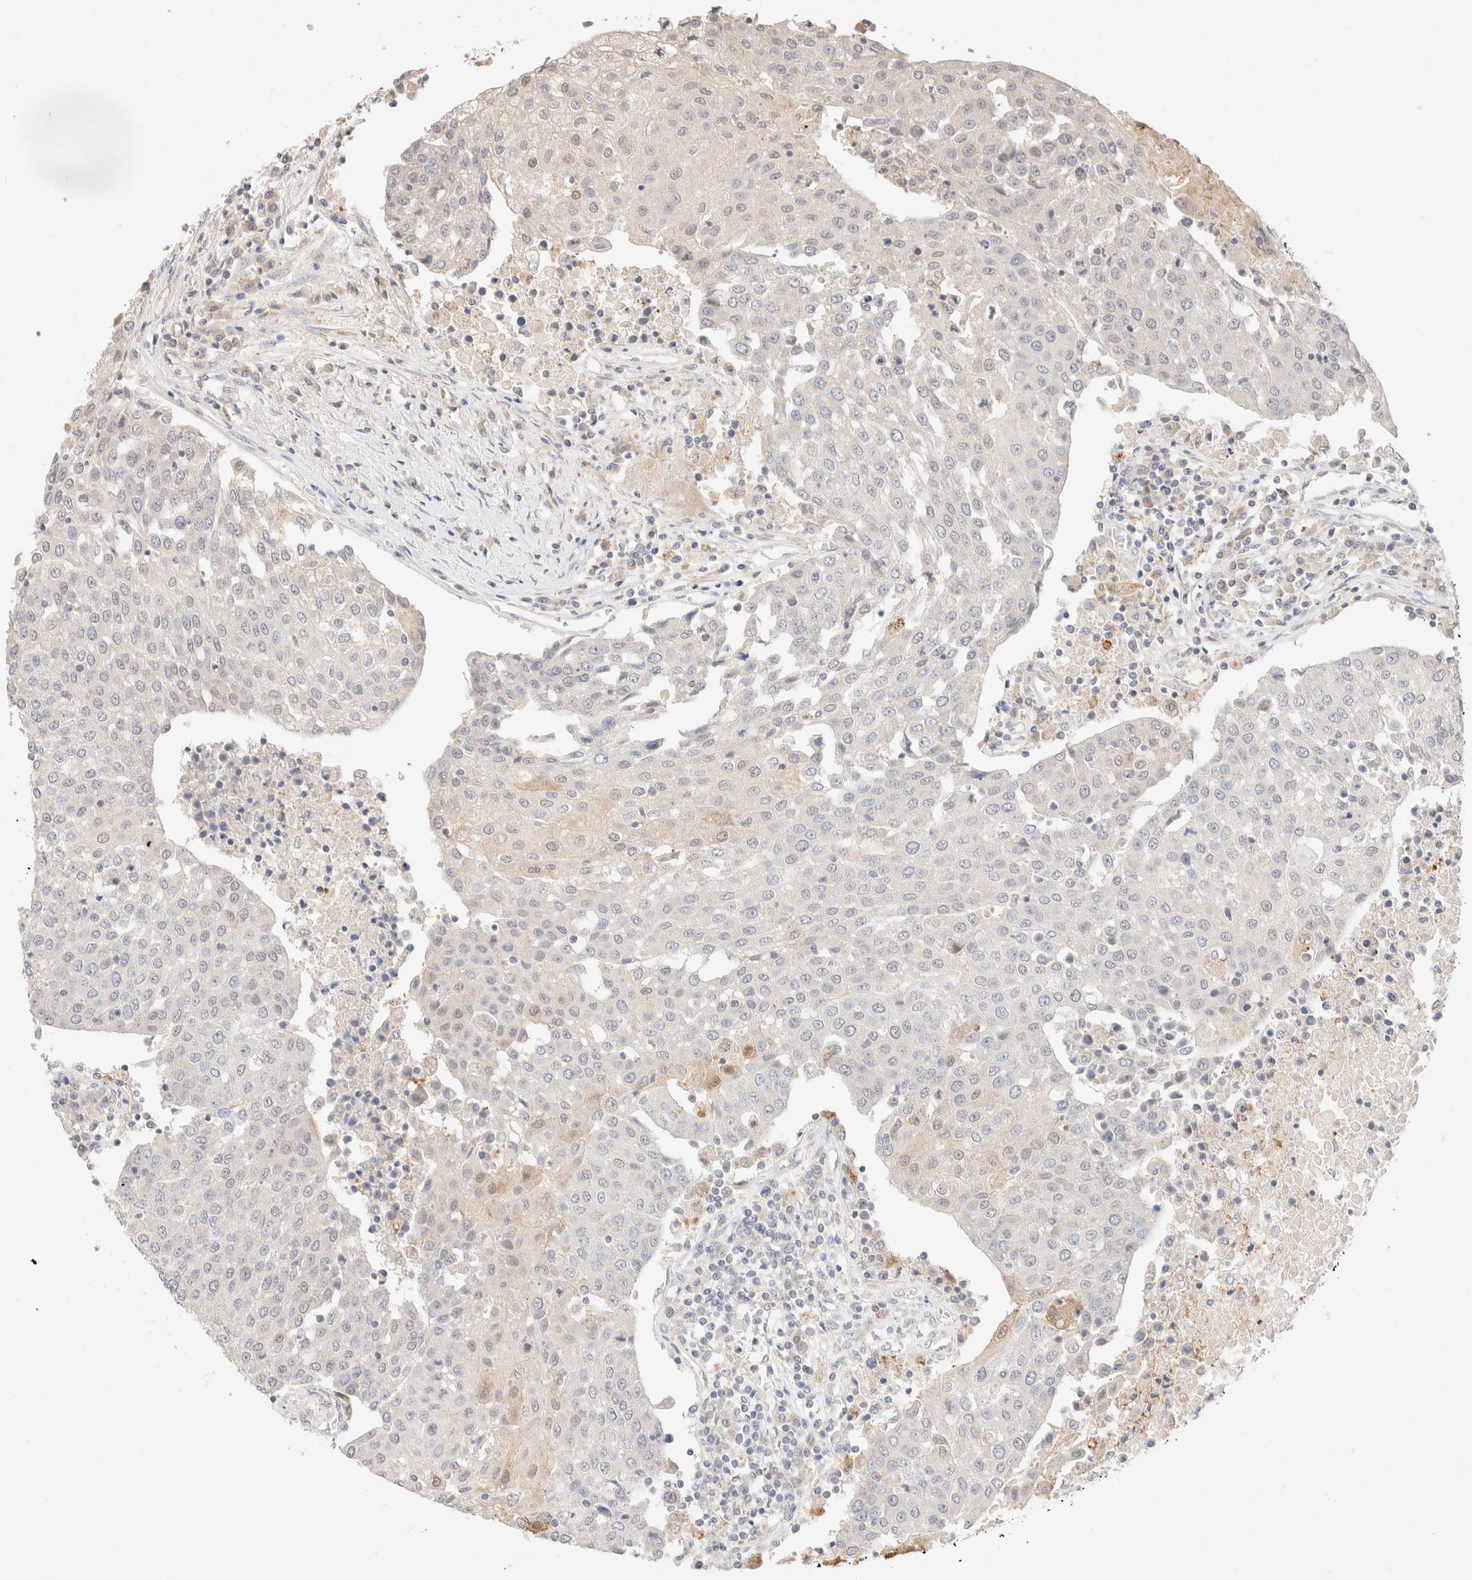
{"staining": {"intensity": "weak", "quantity": "<25%", "location": "cytoplasmic/membranous"}, "tissue": "urothelial cancer", "cell_type": "Tumor cells", "image_type": "cancer", "snomed": [{"axis": "morphology", "description": "Urothelial carcinoma, High grade"}, {"axis": "topography", "description": "Urinary bladder"}], "caption": "This is a micrograph of IHC staining of urothelial cancer, which shows no positivity in tumor cells. The staining was performed using DAB to visualize the protein expression in brown, while the nuclei were stained in blue with hematoxylin (Magnification: 20x).", "gene": "SNTB1", "patient": {"sex": "female", "age": 85}}